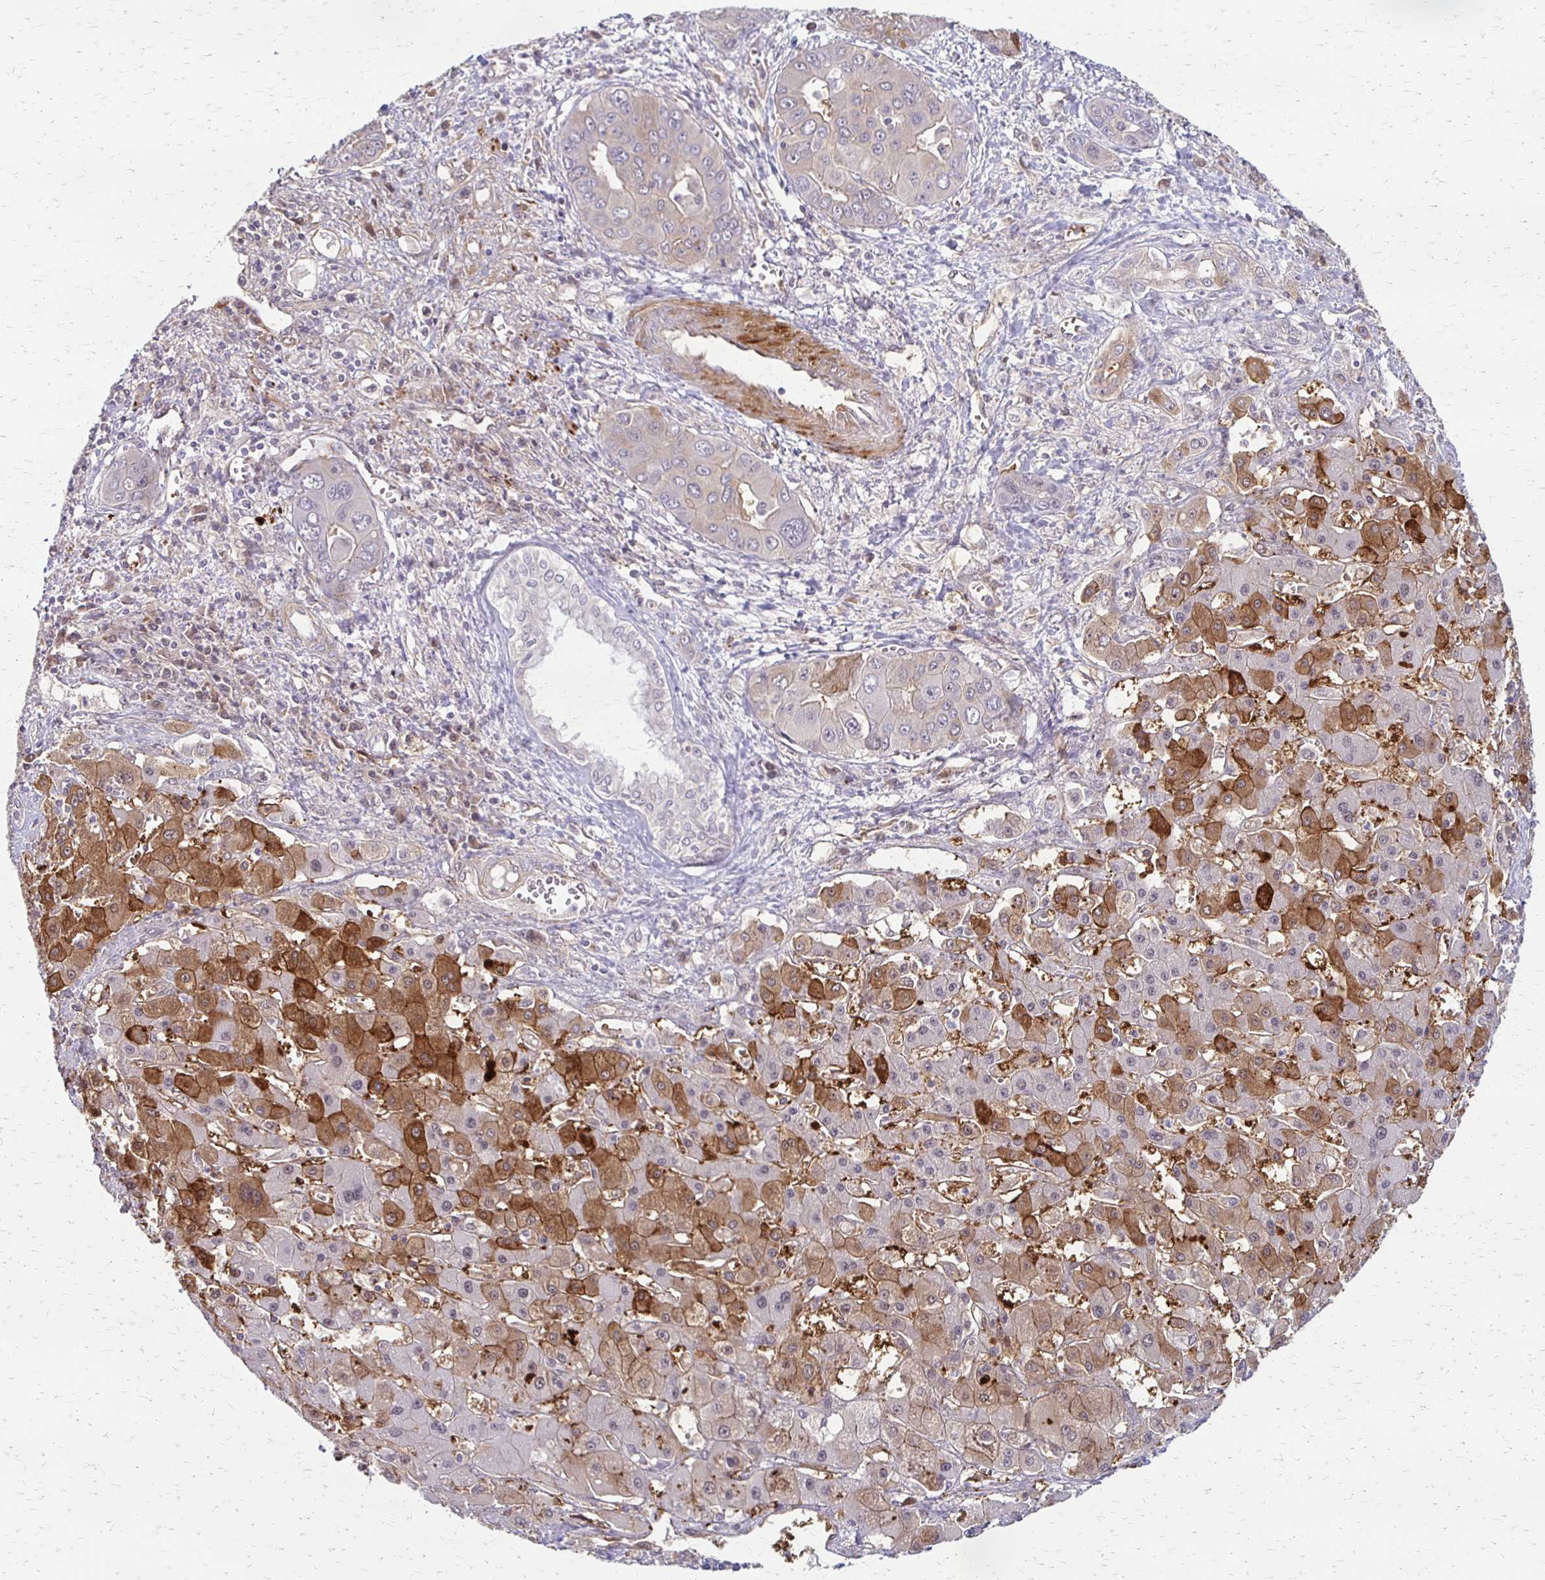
{"staining": {"intensity": "negative", "quantity": "none", "location": "none"}, "tissue": "liver cancer", "cell_type": "Tumor cells", "image_type": "cancer", "snomed": [{"axis": "morphology", "description": "Cholangiocarcinoma"}, {"axis": "topography", "description": "Liver"}], "caption": "There is no significant positivity in tumor cells of liver cholangiocarcinoma. (Immunohistochemistry, brightfield microscopy, high magnification).", "gene": "CFL2", "patient": {"sex": "male", "age": 67}}